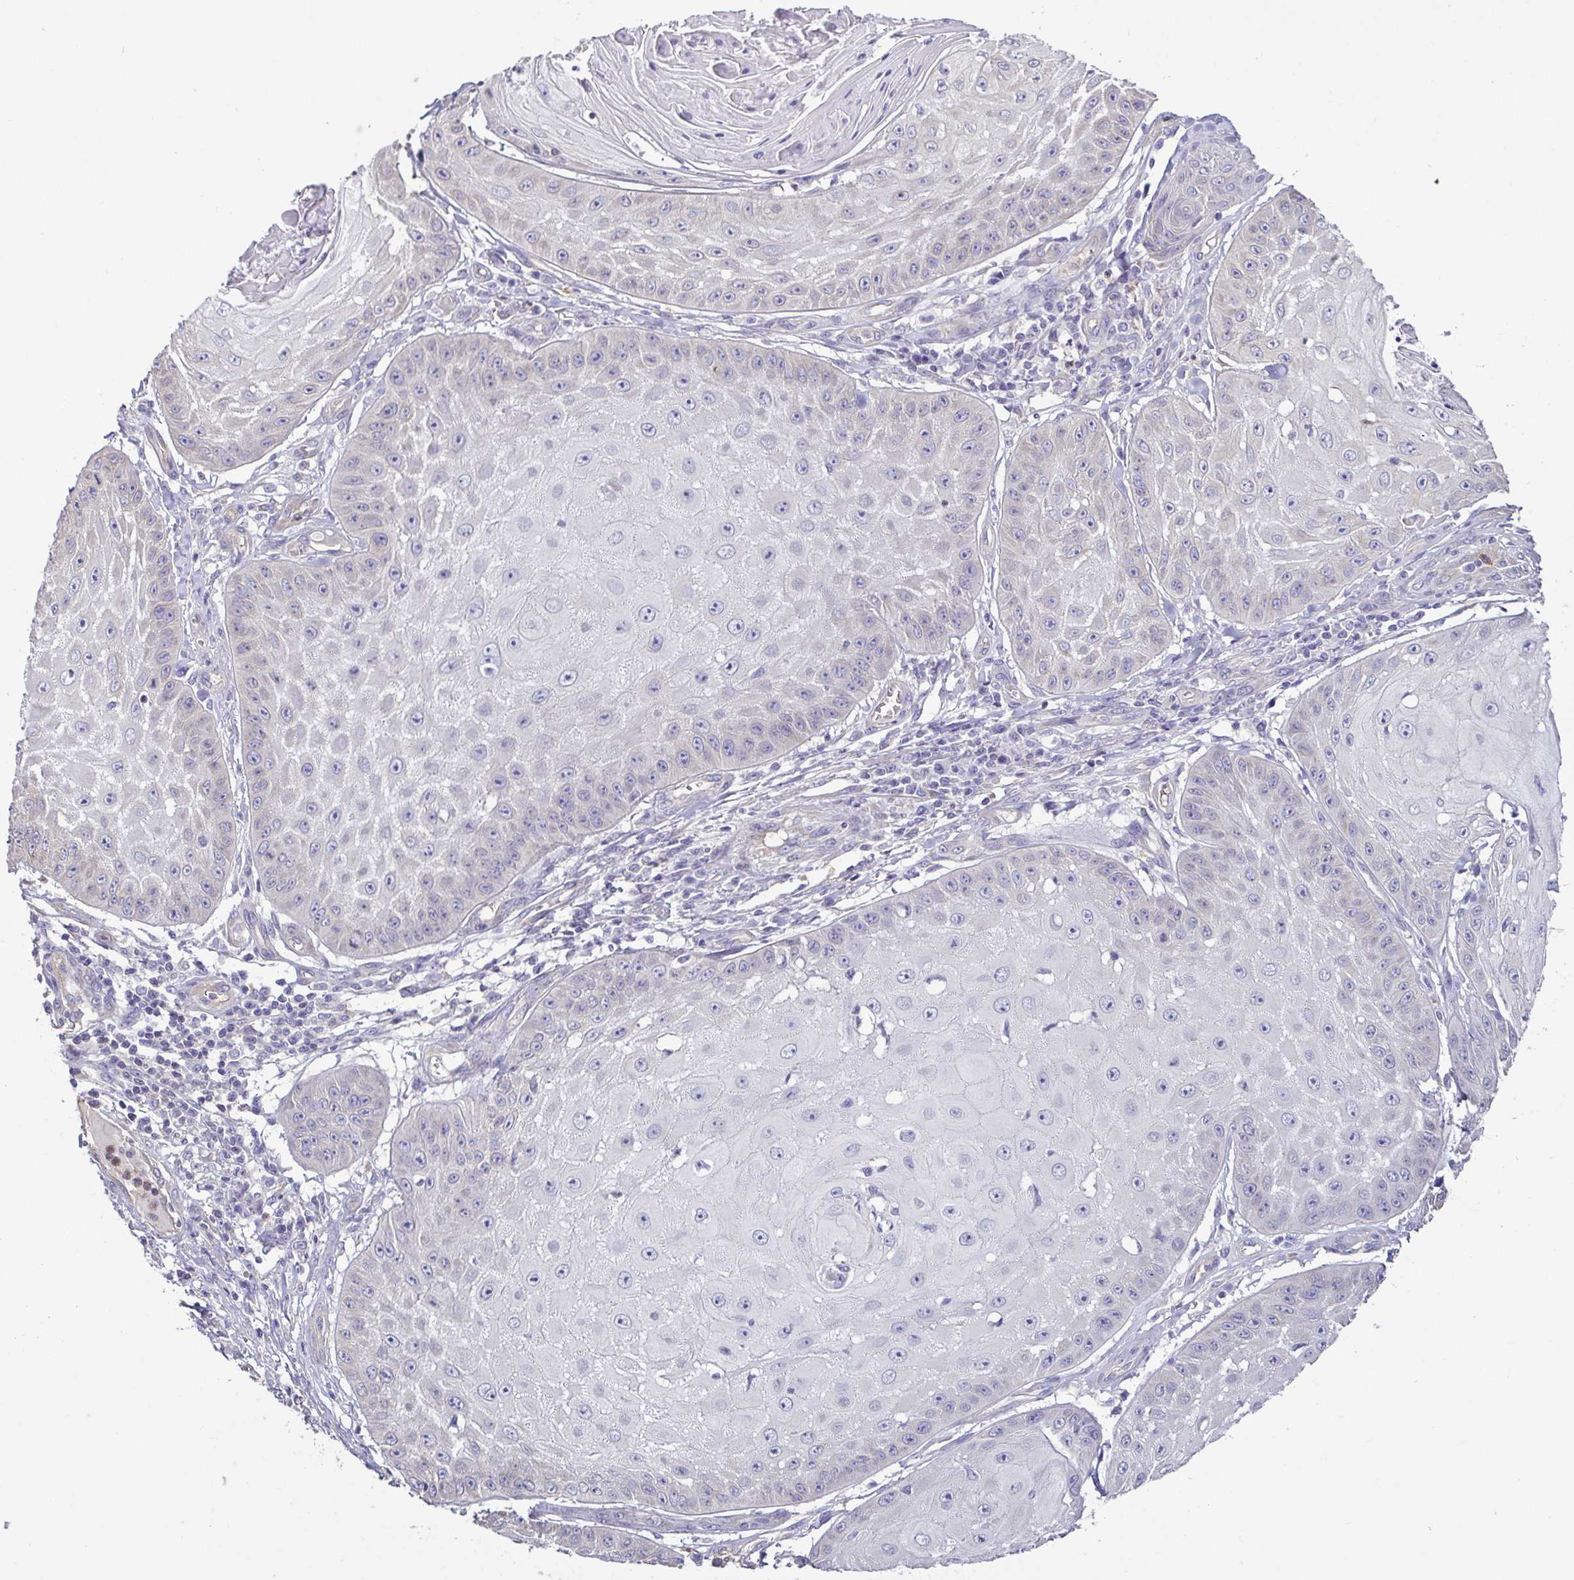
{"staining": {"intensity": "negative", "quantity": "none", "location": "none"}, "tissue": "skin cancer", "cell_type": "Tumor cells", "image_type": "cancer", "snomed": [{"axis": "morphology", "description": "Squamous cell carcinoma, NOS"}, {"axis": "topography", "description": "Skin"}], "caption": "Tumor cells are negative for protein expression in human skin cancer (squamous cell carcinoma).", "gene": "MYL10", "patient": {"sex": "male", "age": 70}}